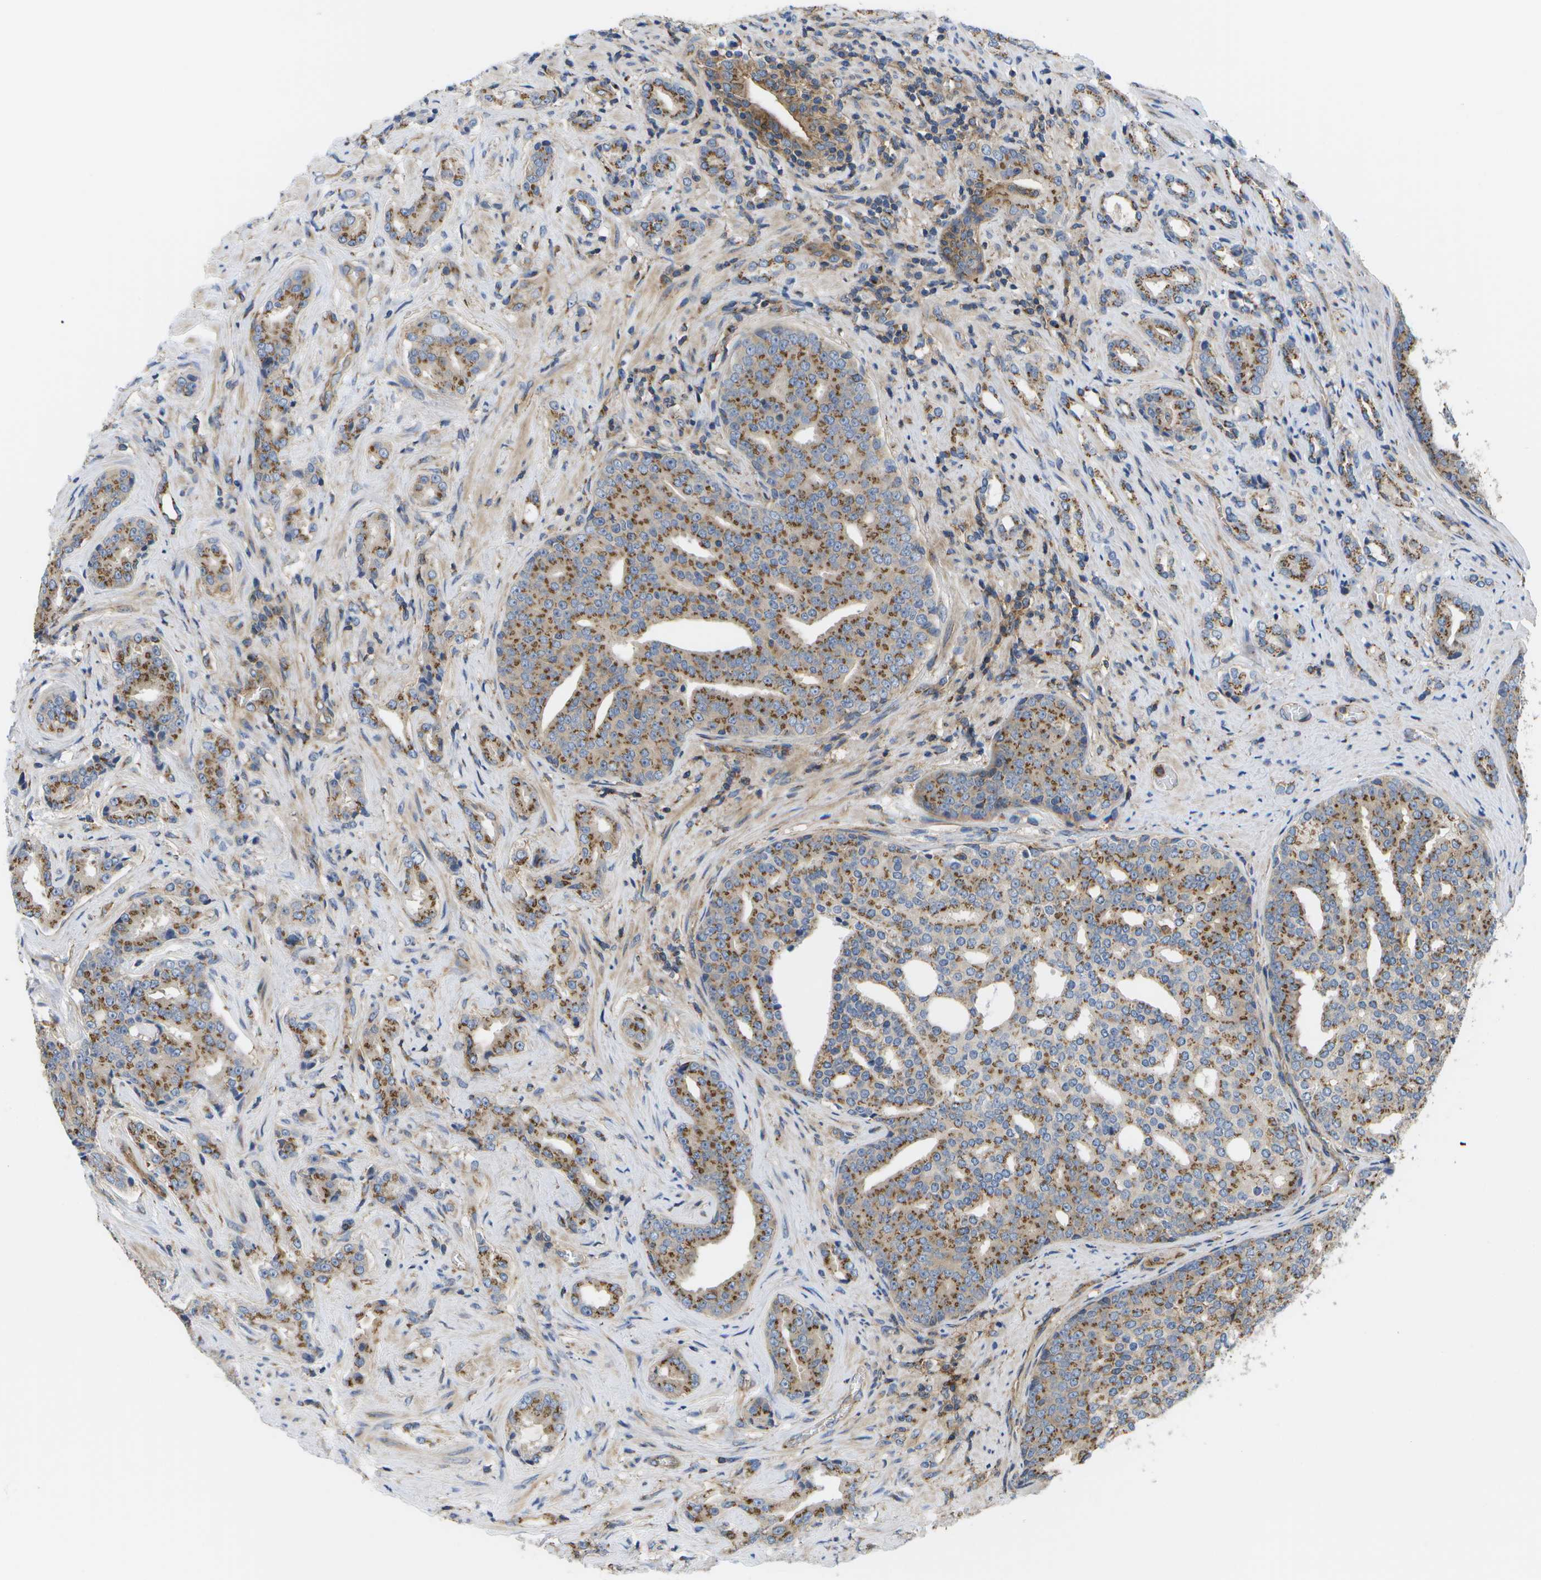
{"staining": {"intensity": "moderate", "quantity": ">75%", "location": "cytoplasmic/membranous"}, "tissue": "prostate cancer", "cell_type": "Tumor cells", "image_type": "cancer", "snomed": [{"axis": "morphology", "description": "Adenocarcinoma, High grade"}, {"axis": "topography", "description": "Prostate"}], "caption": "Adenocarcinoma (high-grade) (prostate) stained with DAB (3,3'-diaminobenzidine) IHC demonstrates medium levels of moderate cytoplasmic/membranous expression in about >75% of tumor cells.", "gene": "BST2", "patient": {"sex": "male", "age": 71}}